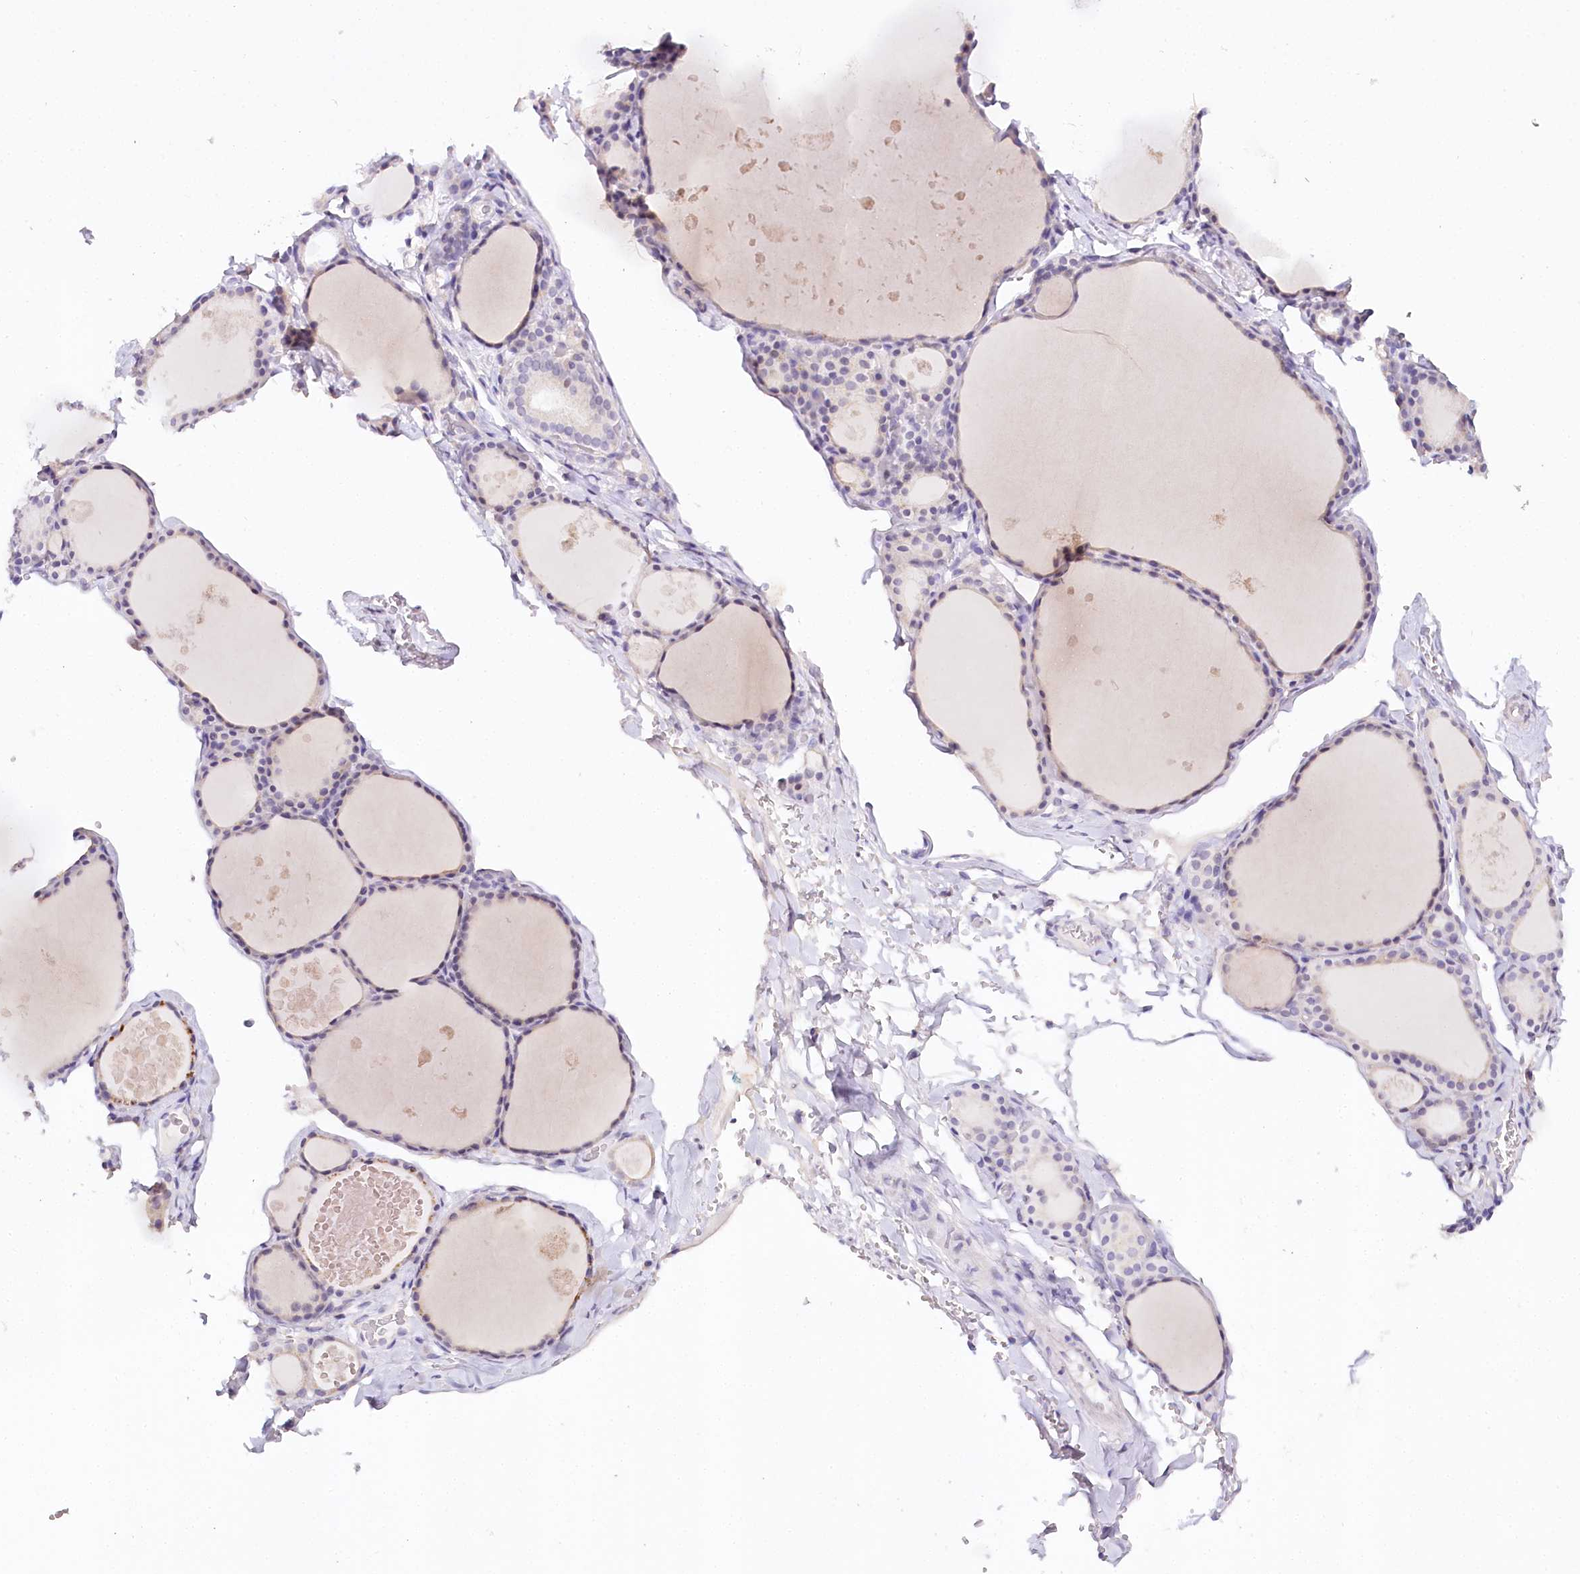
{"staining": {"intensity": "weak", "quantity": "<25%", "location": "cytoplasmic/membranous"}, "tissue": "thyroid gland", "cell_type": "Glandular cells", "image_type": "normal", "snomed": [{"axis": "morphology", "description": "Normal tissue, NOS"}, {"axis": "topography", "description": "Thyroid gland"}], "caption": "This is an immunohistochemistry (IHC) image of benign human thyroid gland. There is no positivity in glandular cells.", "gene": "TP53", "patient": {"sex": "male", "age": 56}}